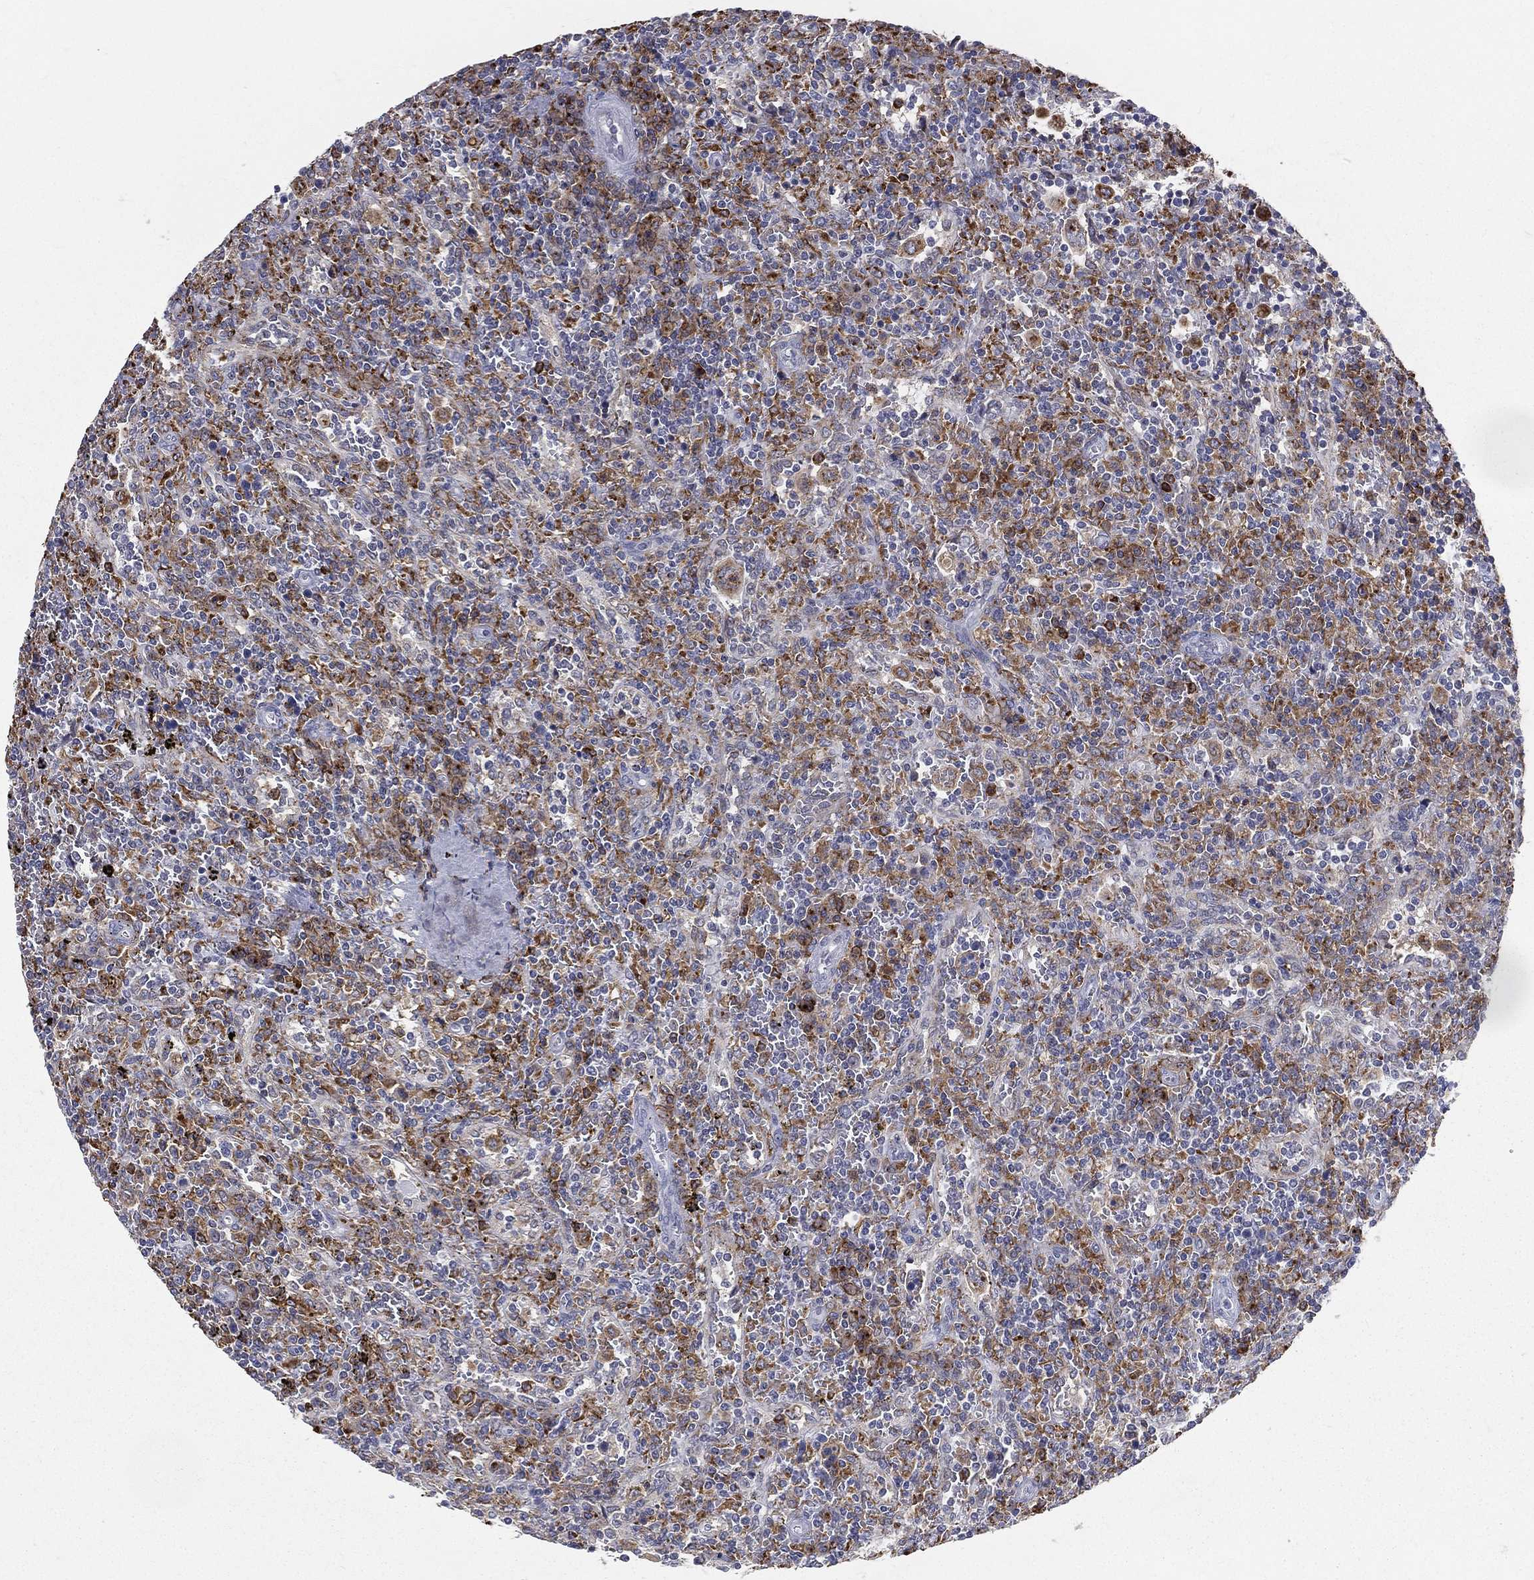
{"staining": {"intensity": "moderate", "quantity": "25%-75%", "location": "cytoplasmic/membranous"}, "tissue": "lymphoma", "cell_type": "Tumor cells", "image_type": "cancer", "snomed": [{"axis": "morphology", "description": "Malignant lymphoma, non-Hodgkin's type, Low grade"}, {"axis": "topography", "description": "Spleen"}], "caption": "An immunohistochemistry (IHC) micrograph of neoplastic tissue is shown. Protein staining in brown highlights moderate cytoplasmic/membranous positivity in low-grade malignant lymphoma, non-Hodgkin's type within tumor cells.", "gene": "EVI2B", "patient": {"sex": "male", "age": 62}}